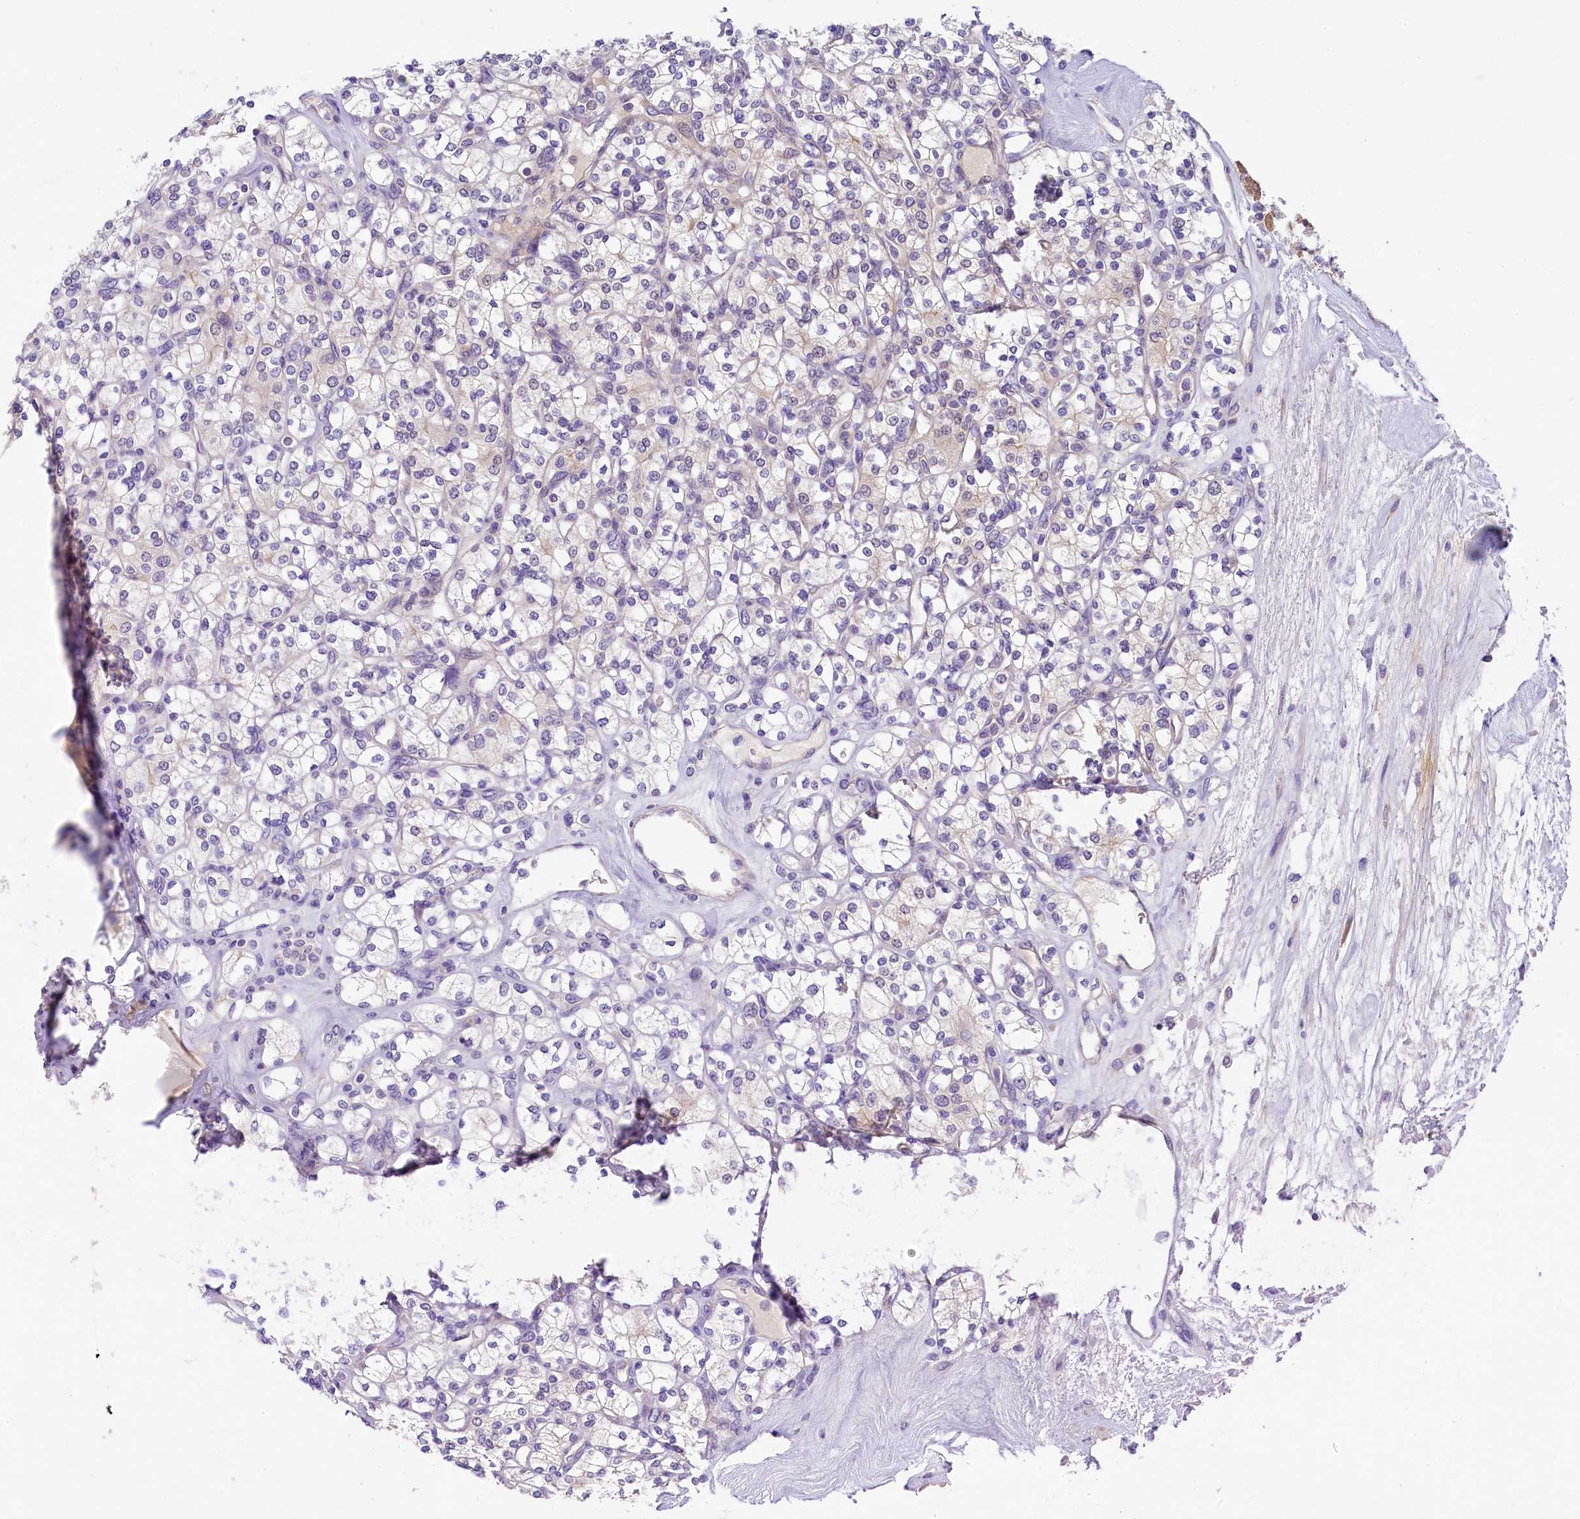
{"staining": {"intensity": "negative", "quantity": "none", "location": "none"}, "tissue": "renal cancer", "cell_type": "Tumor cells", "image_type": "cancer", "snomed": [{"axis": "morphology", "description": "Adenocarcinoma, NOS"}, {"axis": "topography", "description": "Kidney"}], "caption": "DAB (3,3'-diaminobenzidine) immunohistochemical staining of human adenocarcinoma (renal) shows no significant staining in tumor cells.", "gene": "UBXN6", "patient": {"sex": "male", "age": 77}}